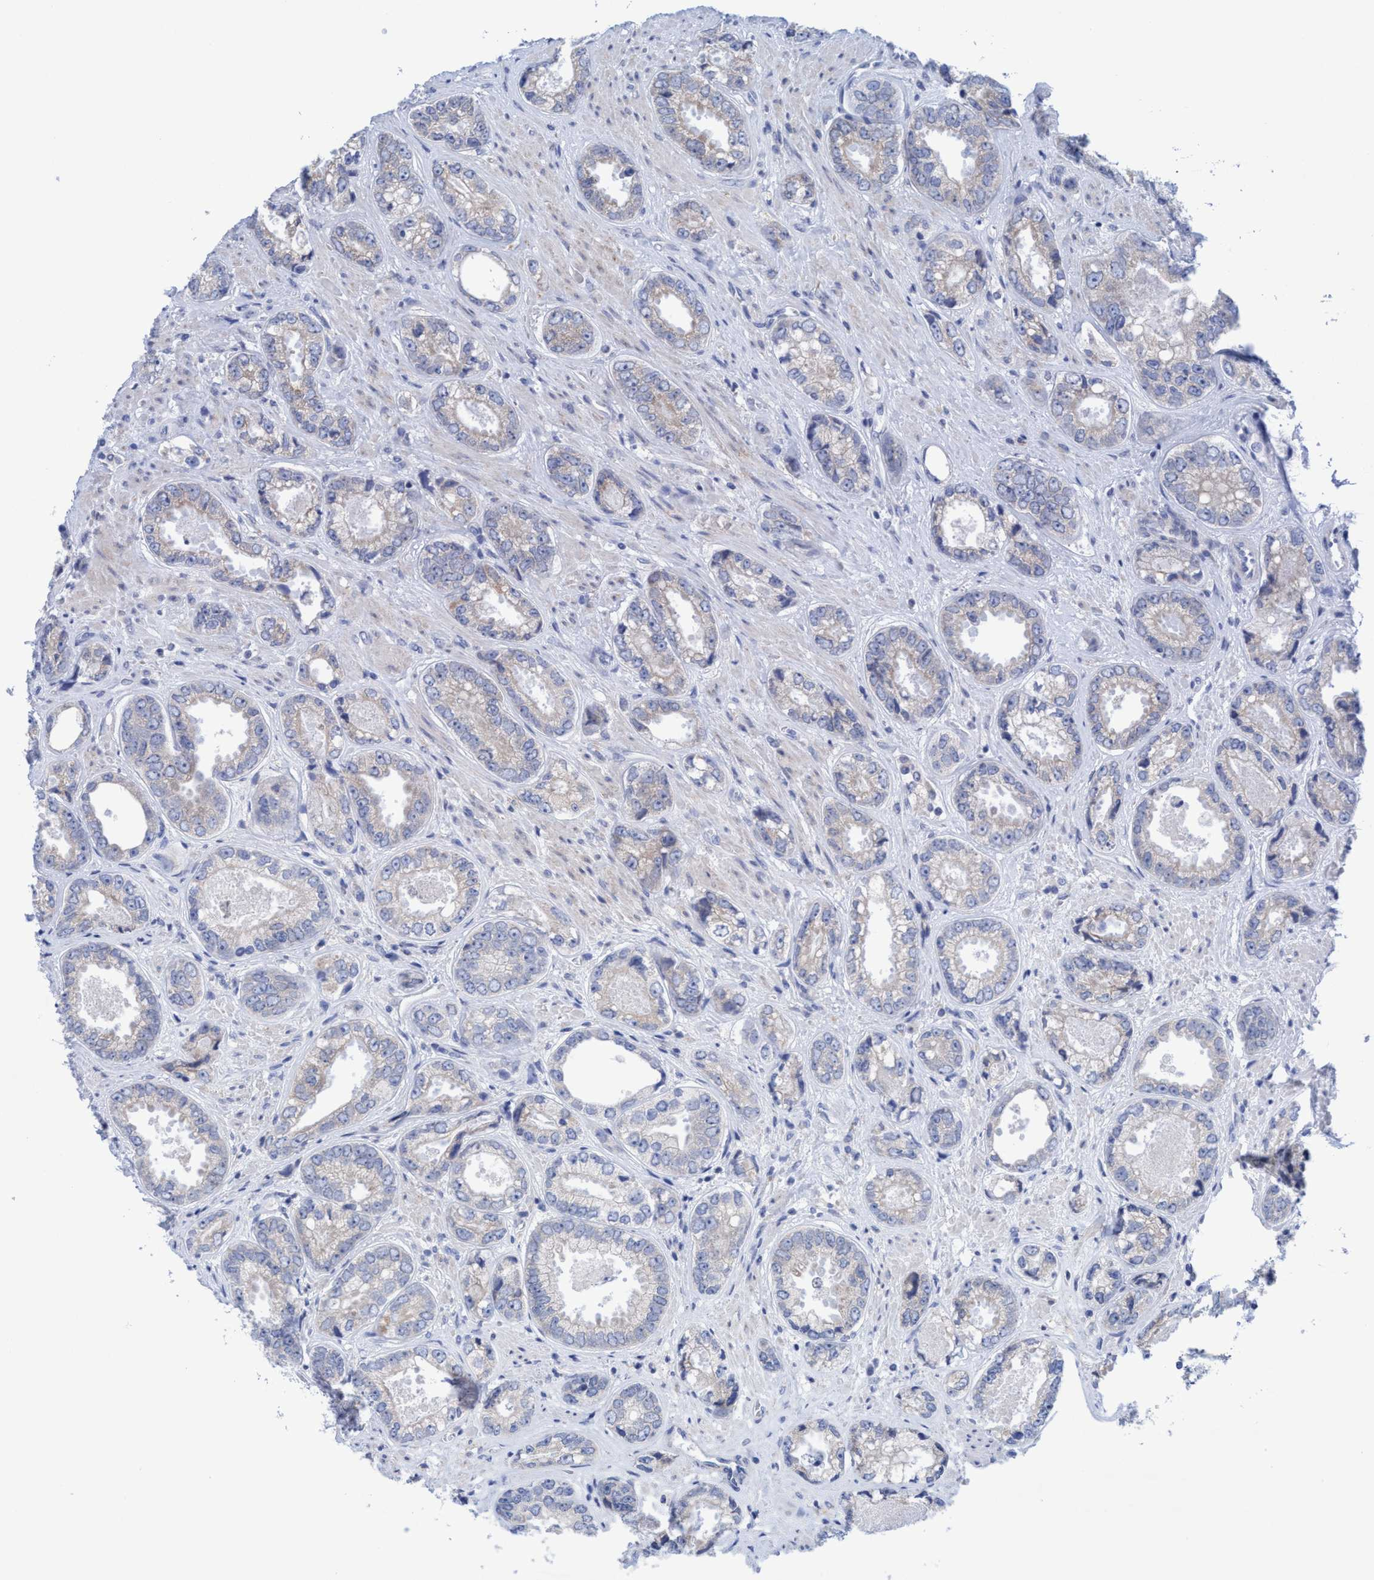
{"staining": {"intensity": "negative", "quantity": "none", "location": "none"}, "tissue": "prostate cancer", "cell_type": "Tumor cells", "image_type": "cancer", "snomed": [{"axis": "morphology", "description": "Adenocarcinoma, High grade"}, {"axis": "topography", "description": "Prostate"}], "caption": "A micrograph of prostate high-grade adenocarcinoma stained for a protein reveals no brown staining in tumor cells.", "gene": "RSAD1", "patient": {"sex": "male", "age": 61}}